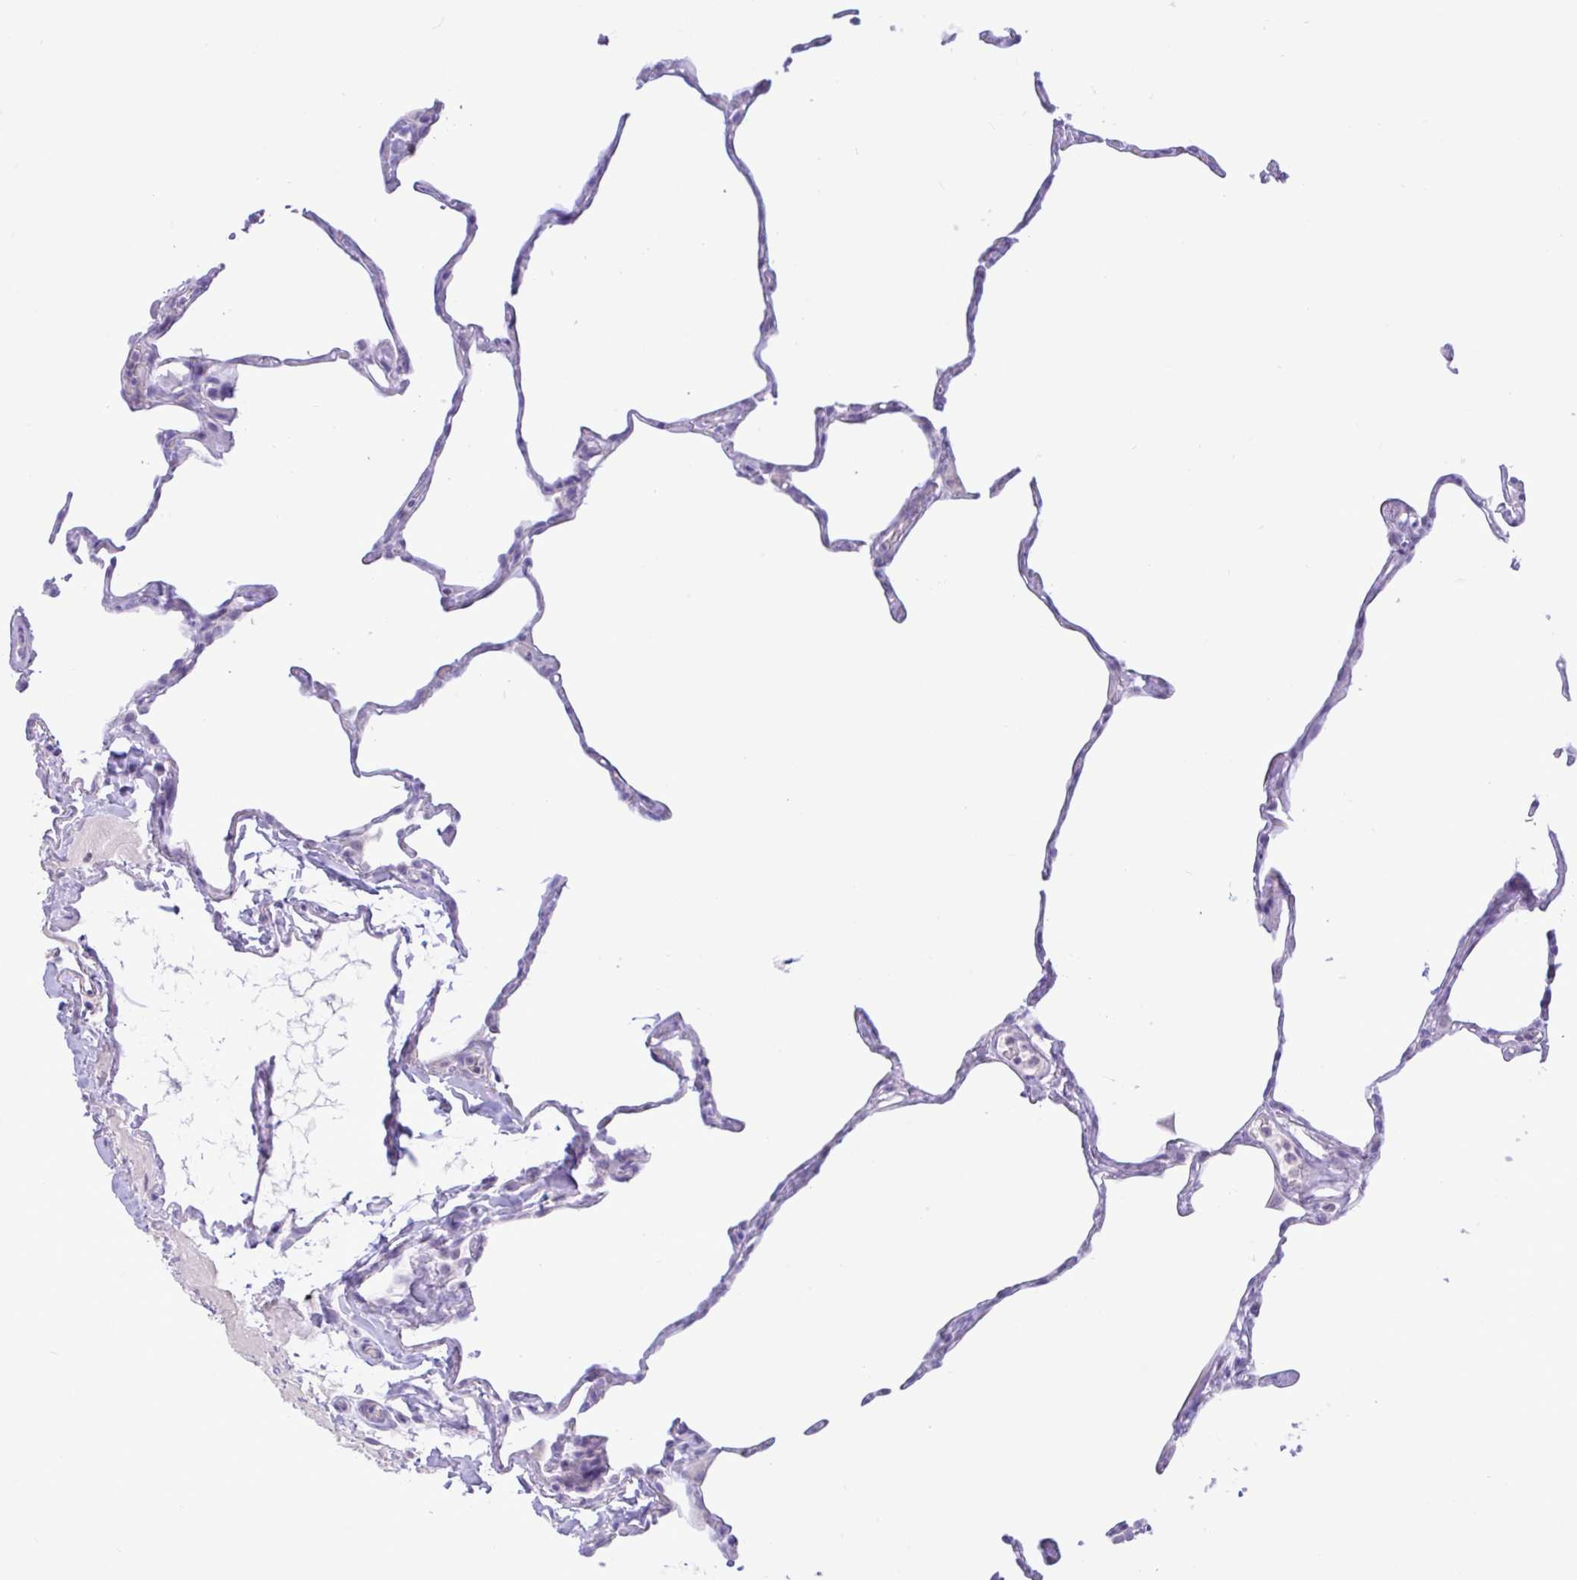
{"staining": {"intensity": "negative", "quantity": "none", "location": "none"}, "tissue": "lung", "cell_type": "Alveolar cells", "image_type": "normal", "snomed": [{"axis": "morphology", "description": "Normal tissue, NOS"}, {"axis": "topography", "description": "Lung"}], "caption": "Immunohistochemical staining of normal human lung shows no significant positivity in alveolar cells.", "gene": "ZNF101", "patient": {"sex": "male", "age": 65}}